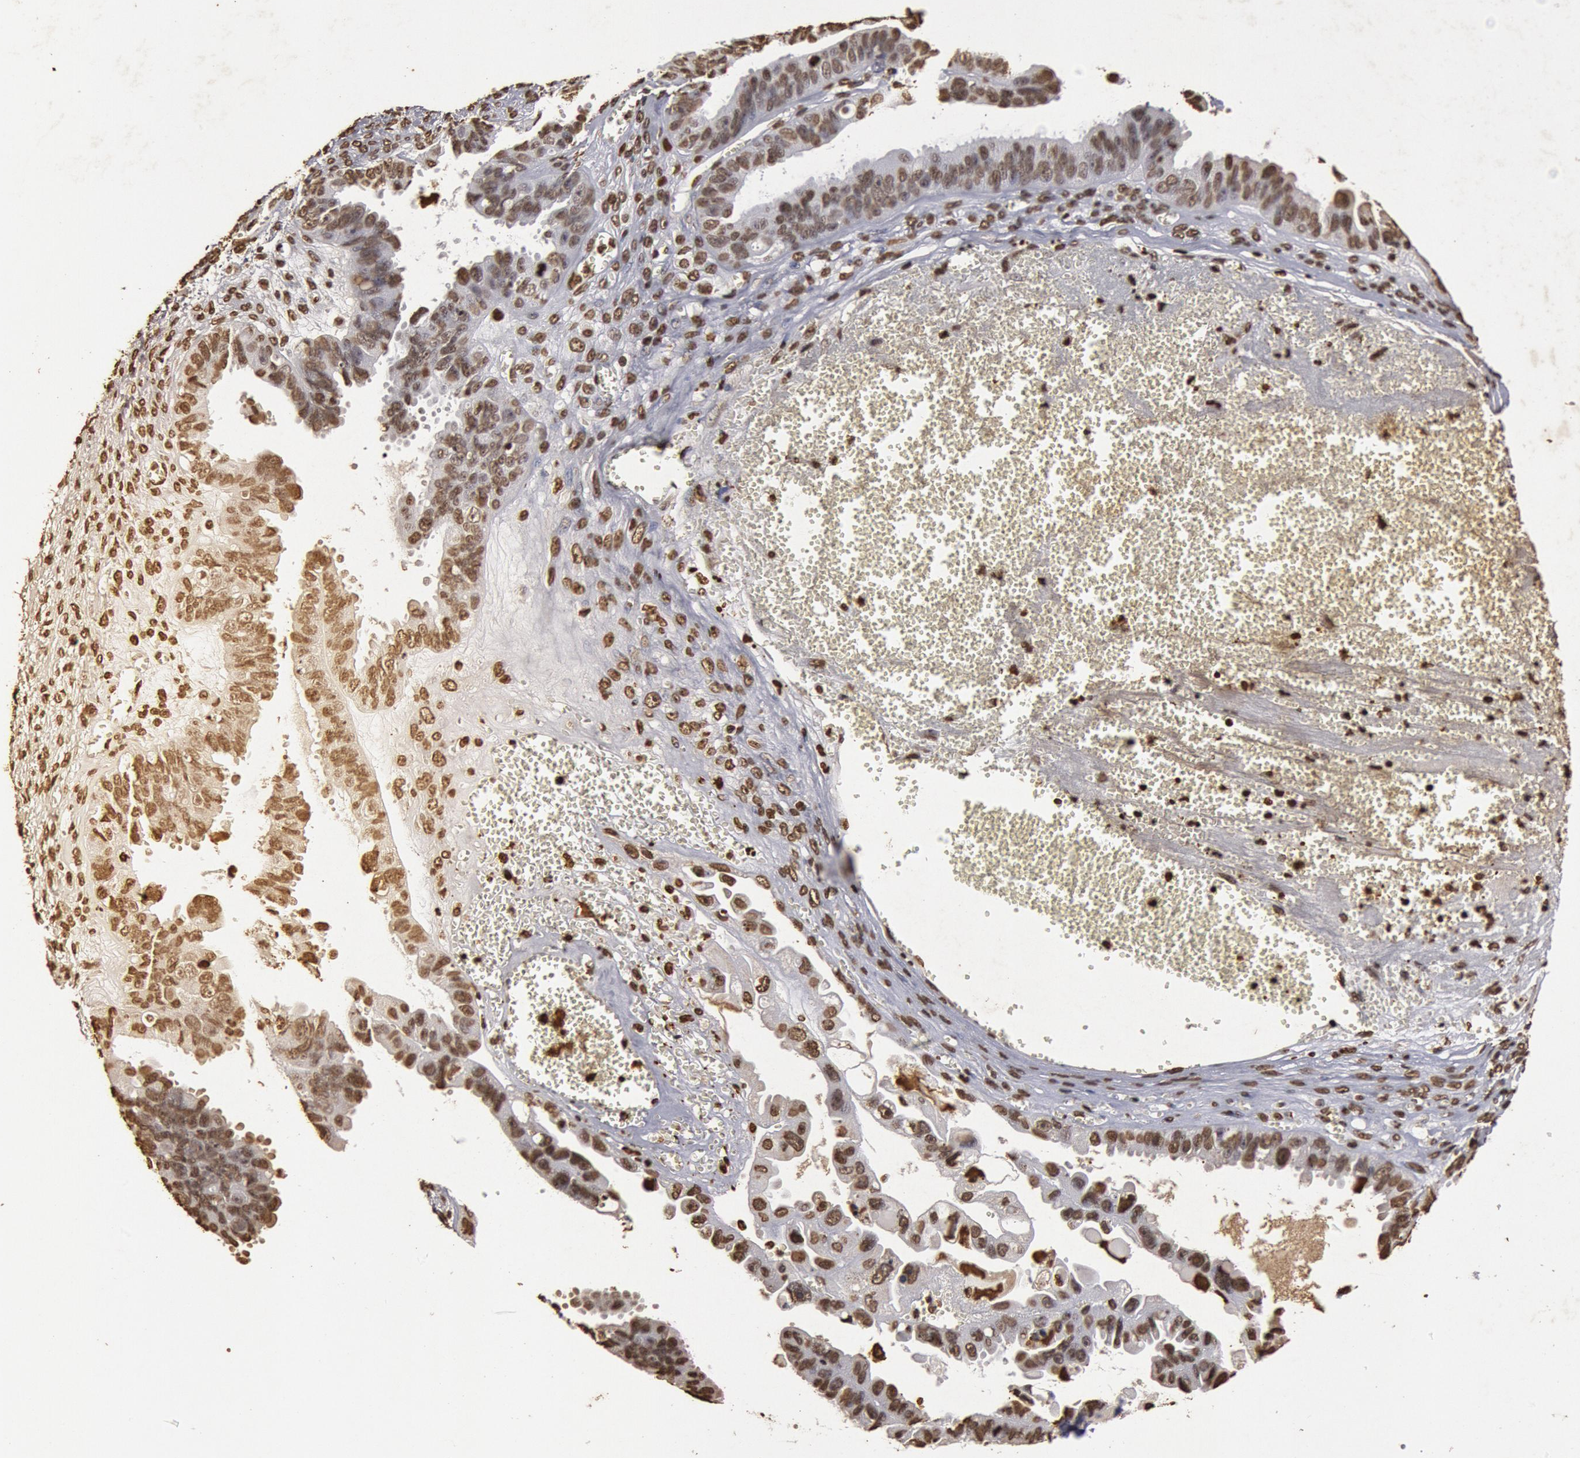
{"staining": {"intensity": "moderate", "quantity": ">75%", "location": "nuclear"}, "tissue": "ovarian cancer", "cell_type": "Tumor cells", "image_type": "cancer", "snomed": [{"axis": "morphology", "description": "Carcinoma, endometroid"}, {"axis": "topography", "description": "Ovary"}], "caption": "Human endometroid carcinoma (ovarian) stained with a protein marker displays moderate staining in tumor cells.", "gene": "FOXA2", "patient": {"sex": "female", "age": 85}}